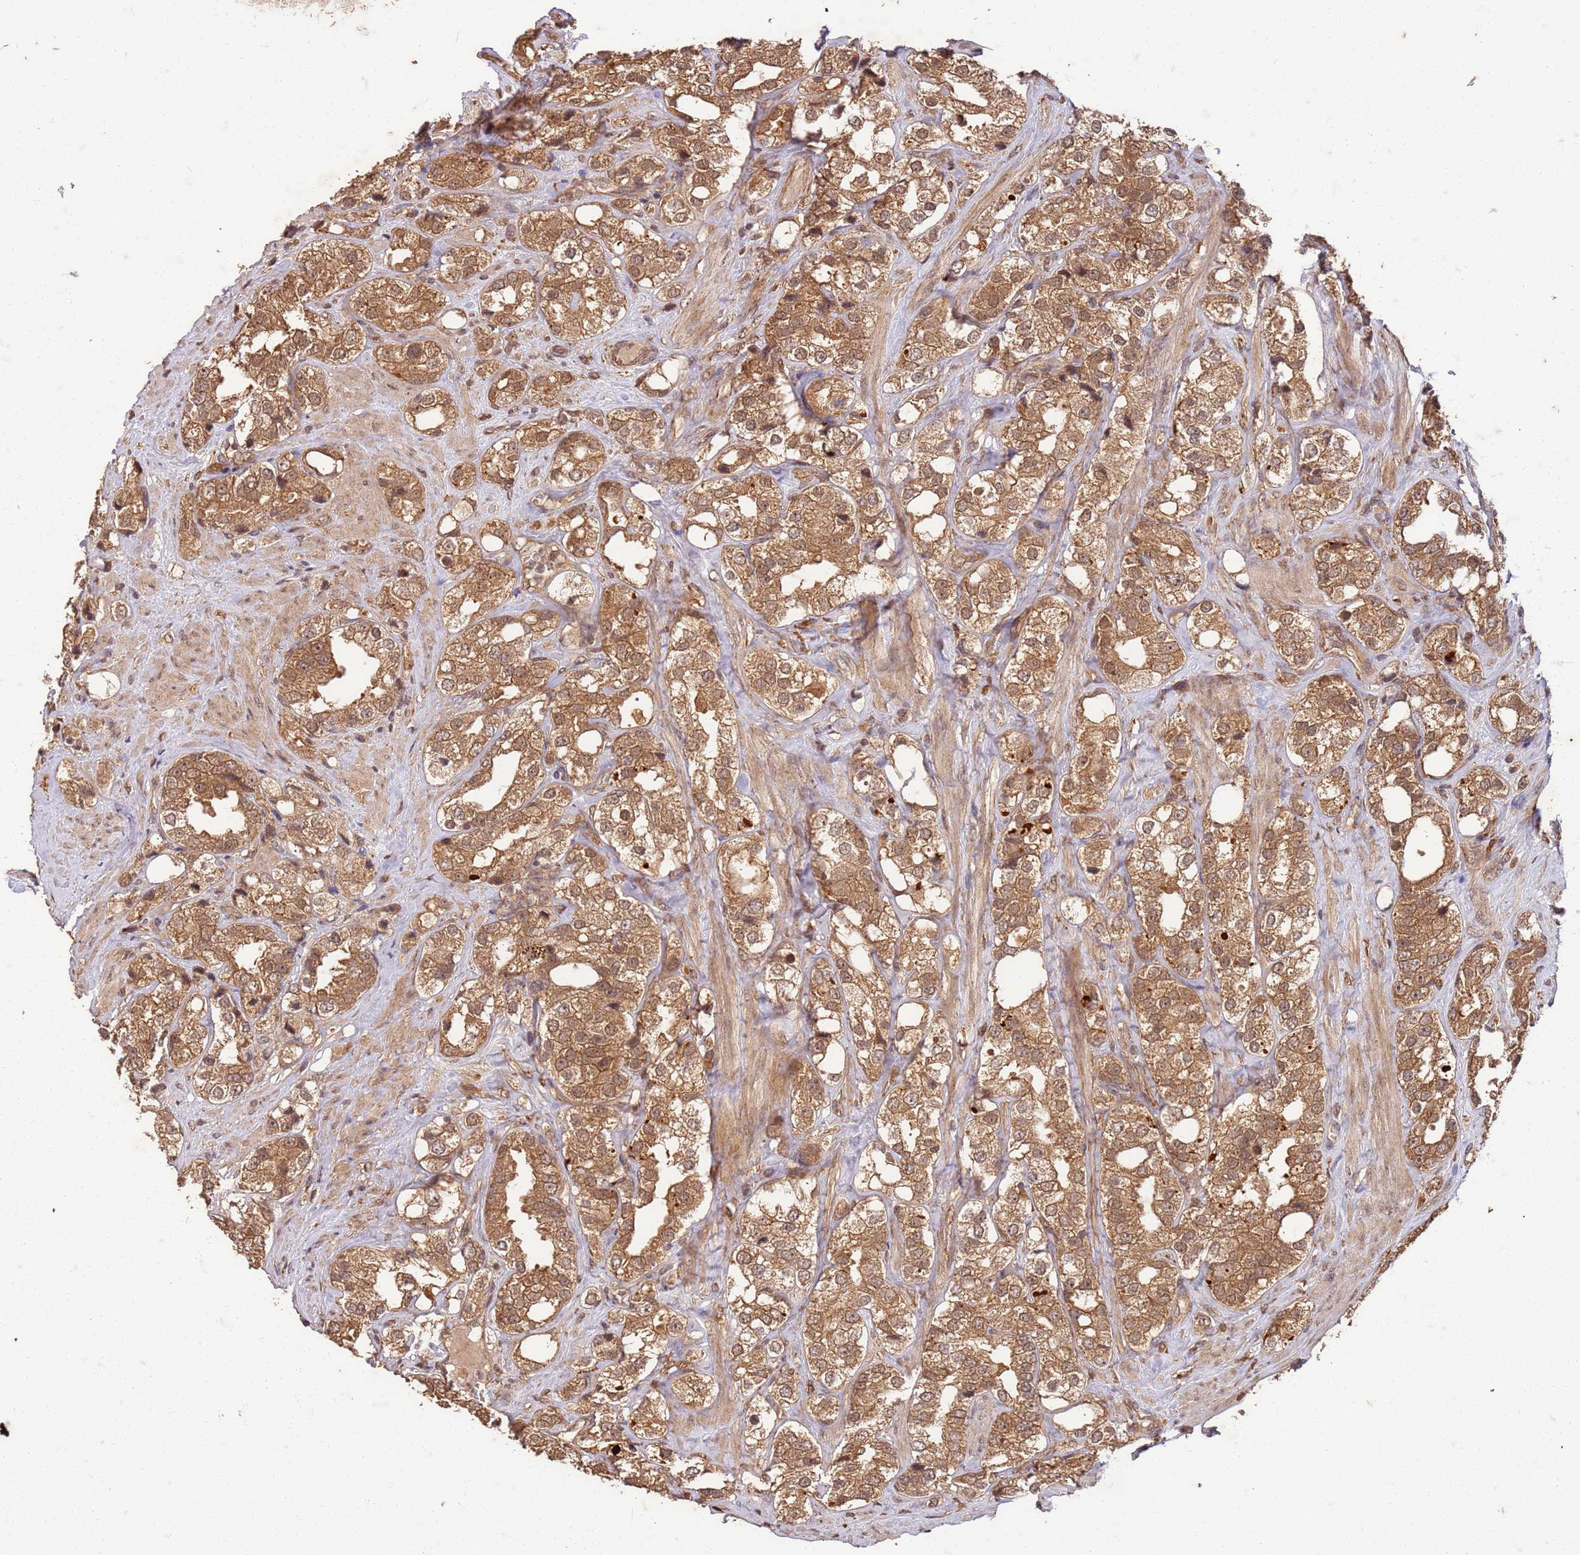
{"staining": {"intensity": "moderate", "quantity": ">75%", "location": "cytoplasmic/membranous,nuclear"}, "tissue": "prostate cancer", "cell_type": "Tumor cells", "image_type": "cancer", "snomed": [{"axis": "morphology", "description": "Adenocarcinoma, NOS"}, {"axis": "topography", "description": "Prostate"}], "caption": "About >75% of tumor cells in human adenocarcinoma (prostate) show moderate cytoplasmic/membranous and nuclear protein staining as visualized by brown immunohistochemical staining.", "gene": "UBE3A", "patient": {"sex": "male", "age": 79}}